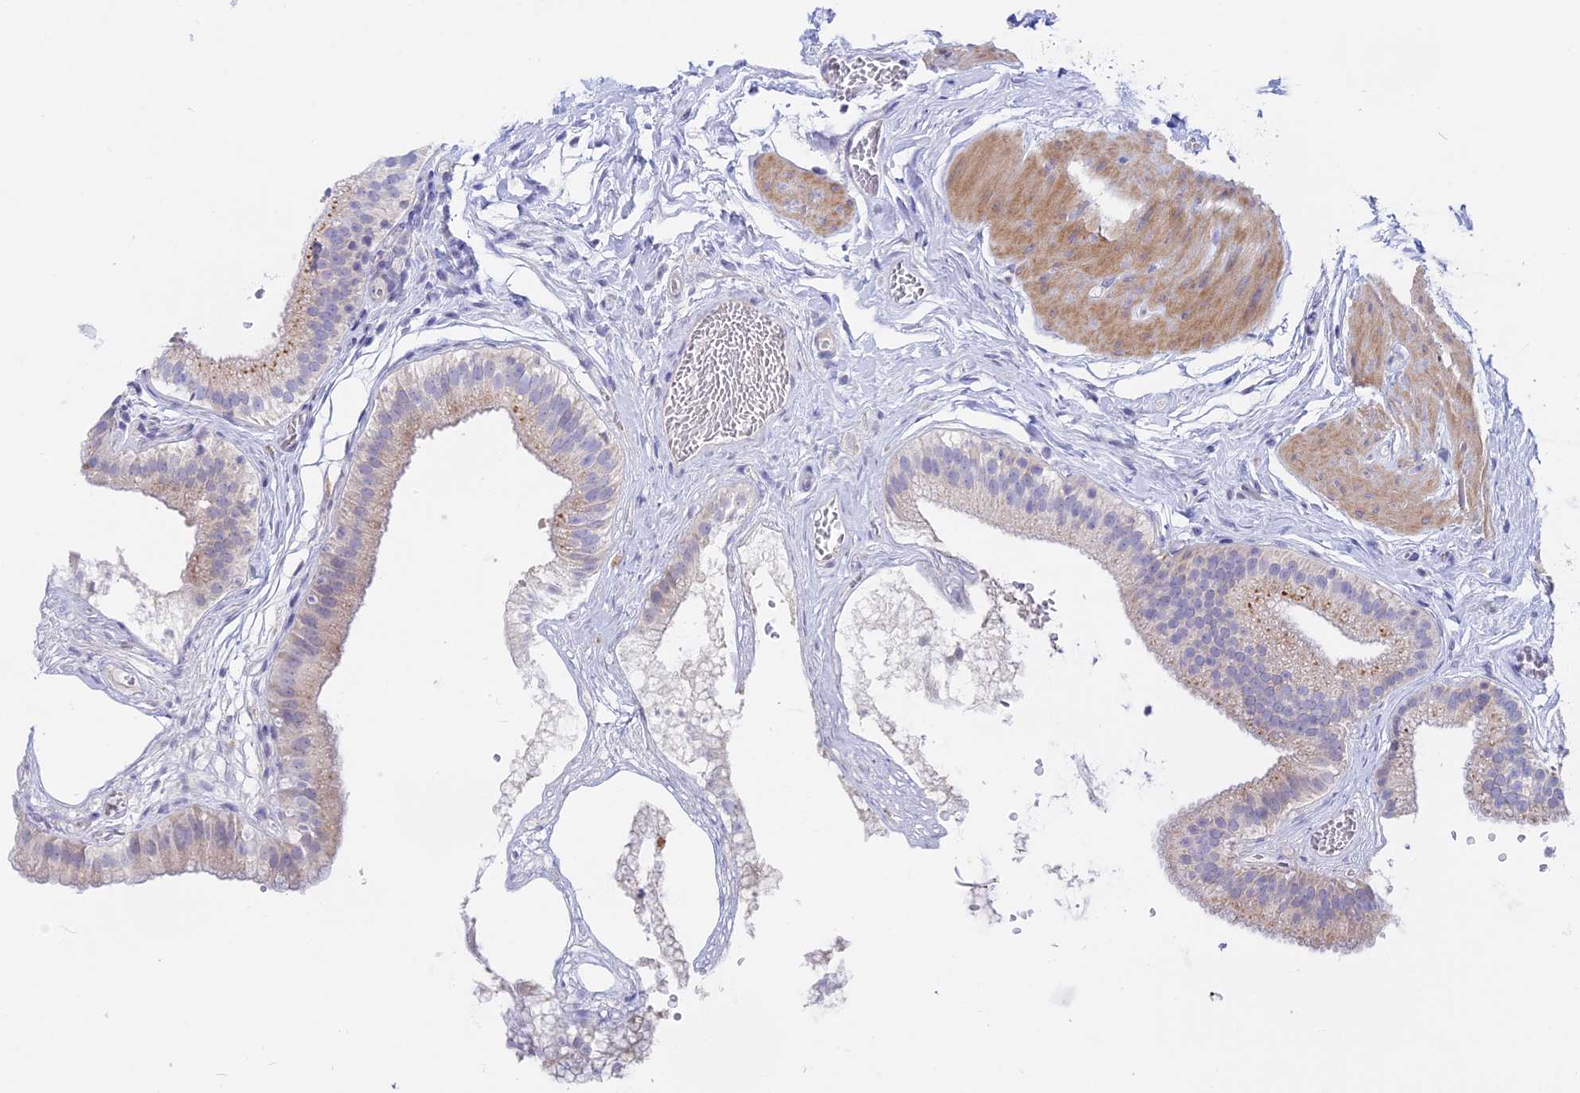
{"staining": {"intensity": "moderate", "quantity": "<25%", "location": "cytoplasmic/membranous"}, "tissue": "gallbladder", "cell_type": "Glandular cells", "image_type": "normal", "snomed": [{"axis": "morphology", "description": "Normal tissue, NOS"}, {"axis": "topography", "description": "Gallbladder"}], "caption": "Protein staining of normal gallbladder demonstrates moderate cytoplasmic/membranous positivity in approximately <25% of glandular cells. (Brightfield microscopy of DAB IHC at high magnification).", "gene": "GLB1L", "patient": {"sex": "female", "age": 54}}